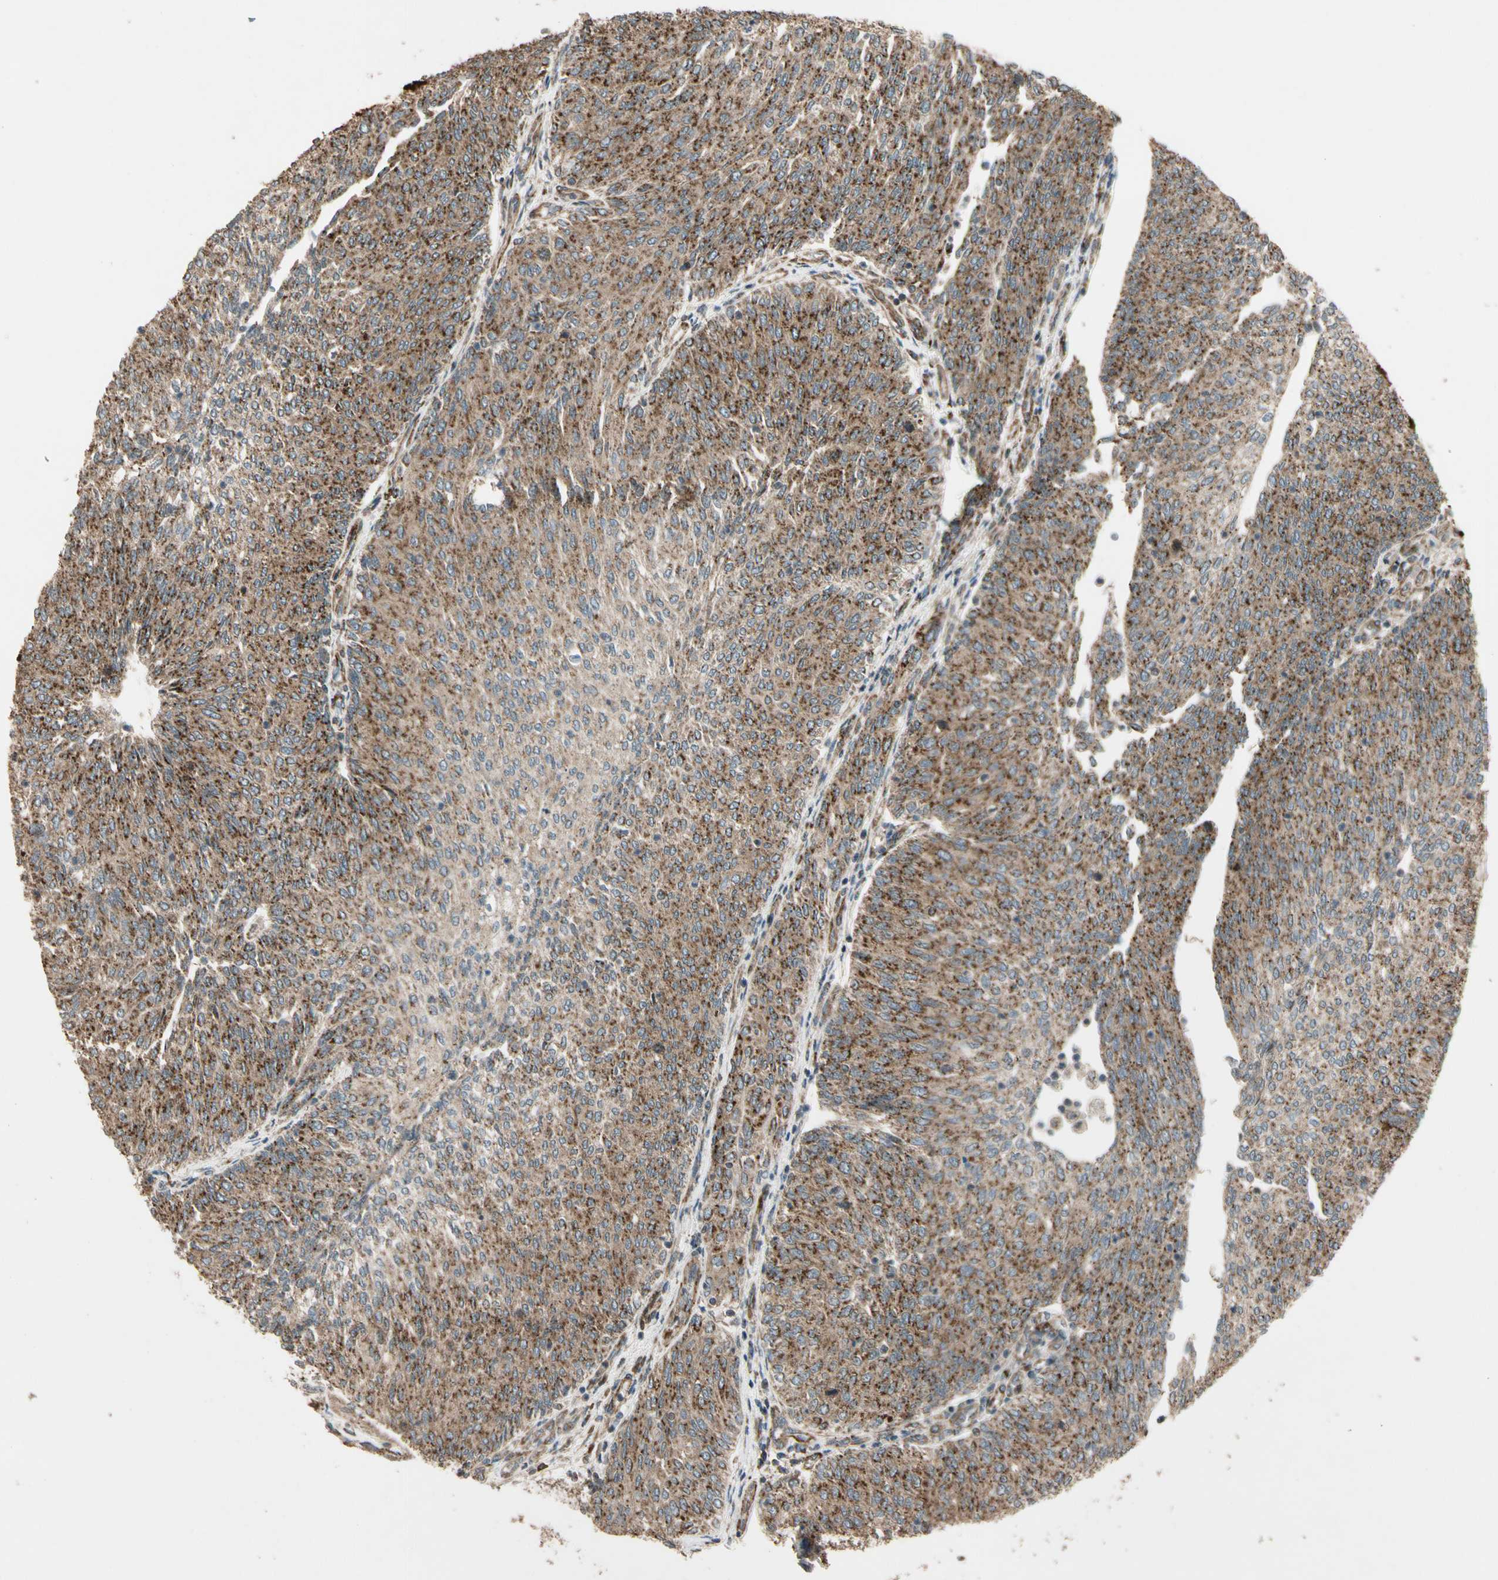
{"staining": {"intensity": "moderate", "quantity": ">75%", "location": "cytoplasmic/membranous"}, "tissue": "urothelial cancer", "cell_type": "Tumor cells", "image_type": "cancer", "snomed": [{"axis": "morphology", "description": "Urothelial carcinoma, Low grade"}, {"axis": "topography", "description": "Urinary bladder"}], "caption": "Tumor cells exhibit moderate cytoplasmic/membranous expression in approximately >75% of cells in urothelial cancer.", "gene": "GCK", "patient": {"sex": "female", "age": 79}}